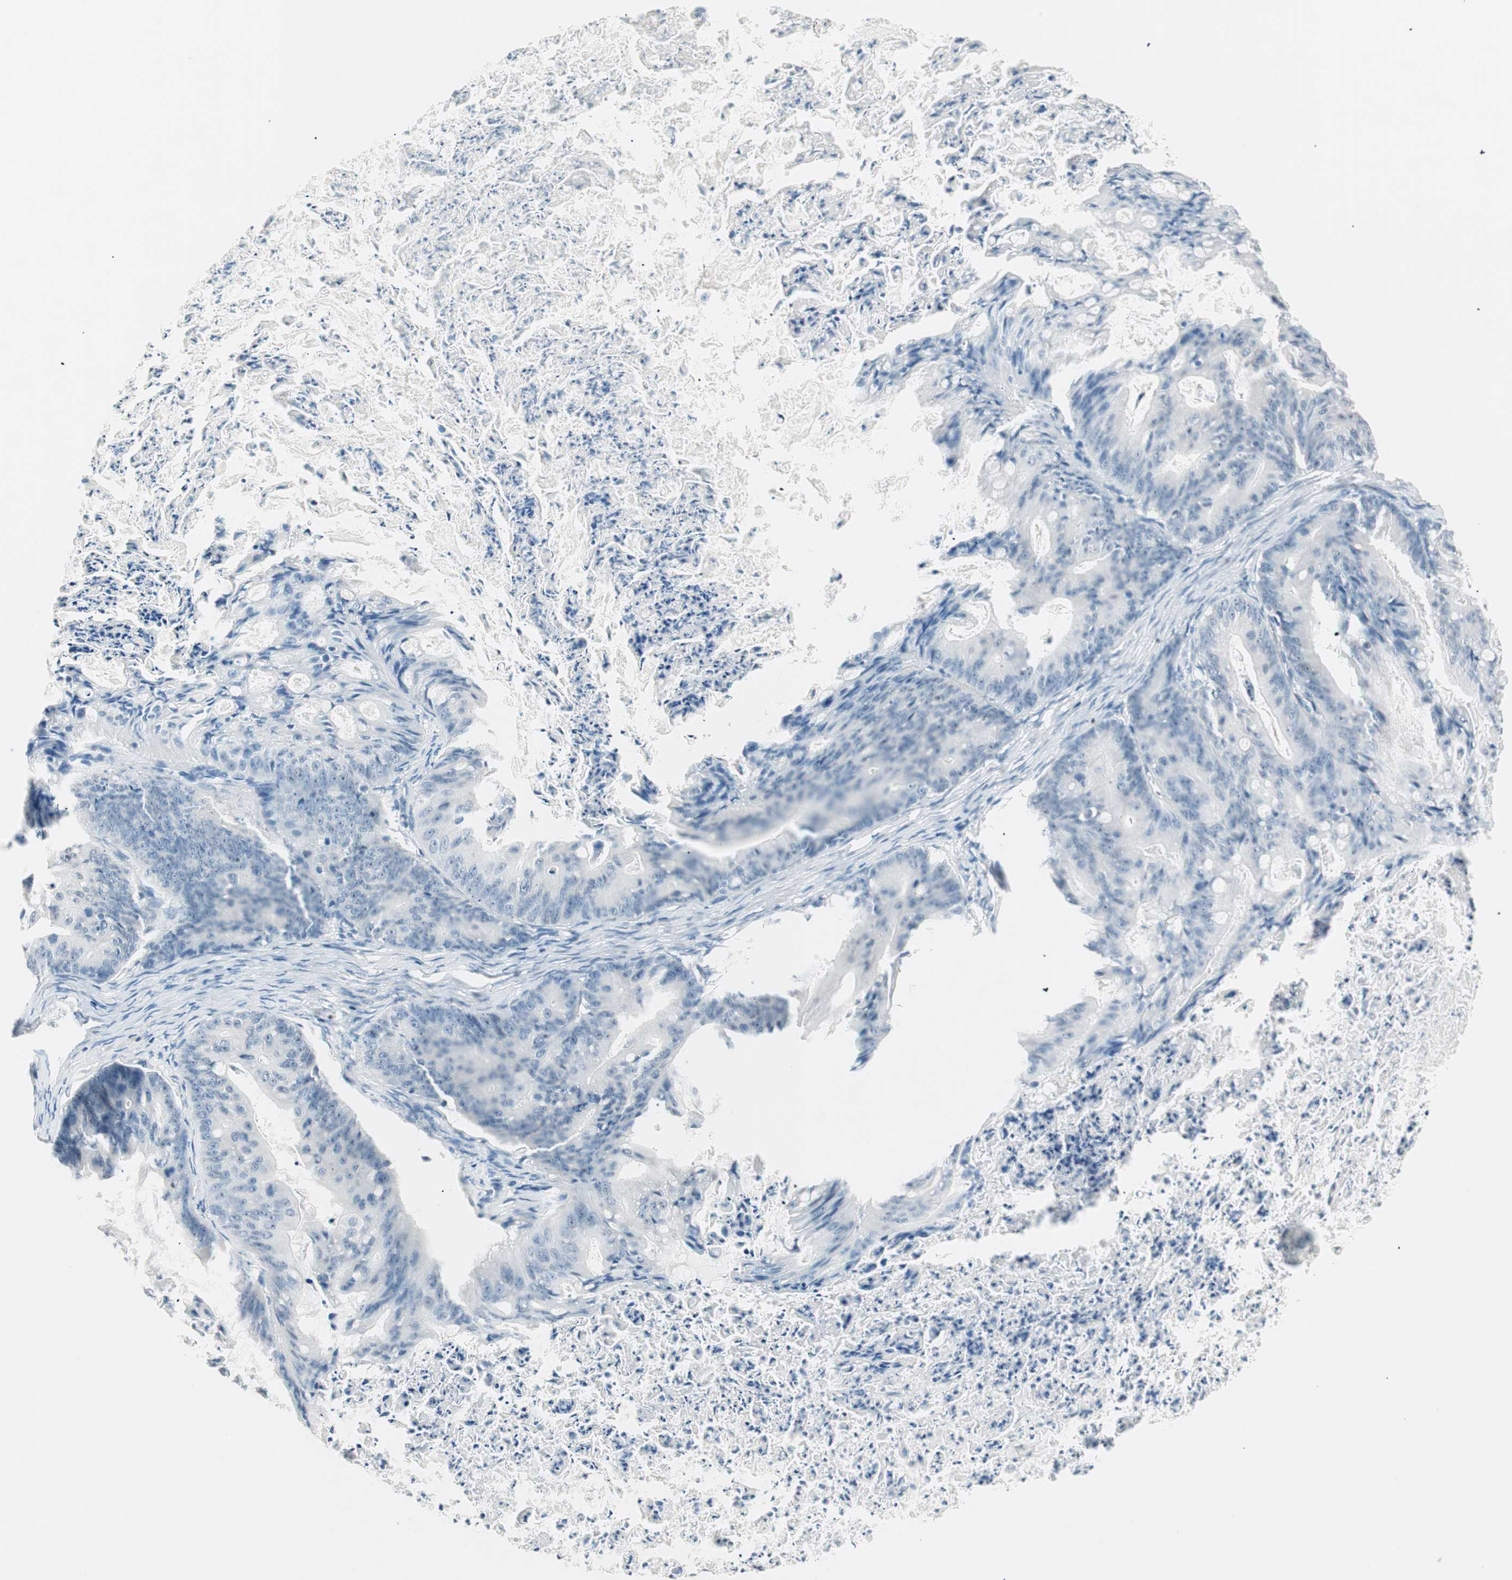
{"staining": {"intensity": "negative", "quantity": "none", "location": "none"}, "tissue": "ovarian cancer", "cell_type": "Tumor cells", "image_type": "cancer", "snomed": [{"axis": "morphology", "description": "Cystadenocarcinoma, mucinous, NOS"}, {"axis": "topography", "description": "Ovary"}], "caption": "This is an immunohistochemistry (IHC) histopathology image of ovarian cancer. There is no staining in tumor cells.", "gene": "HOXB13", "patient": {"sex": "female", "age": 36}}